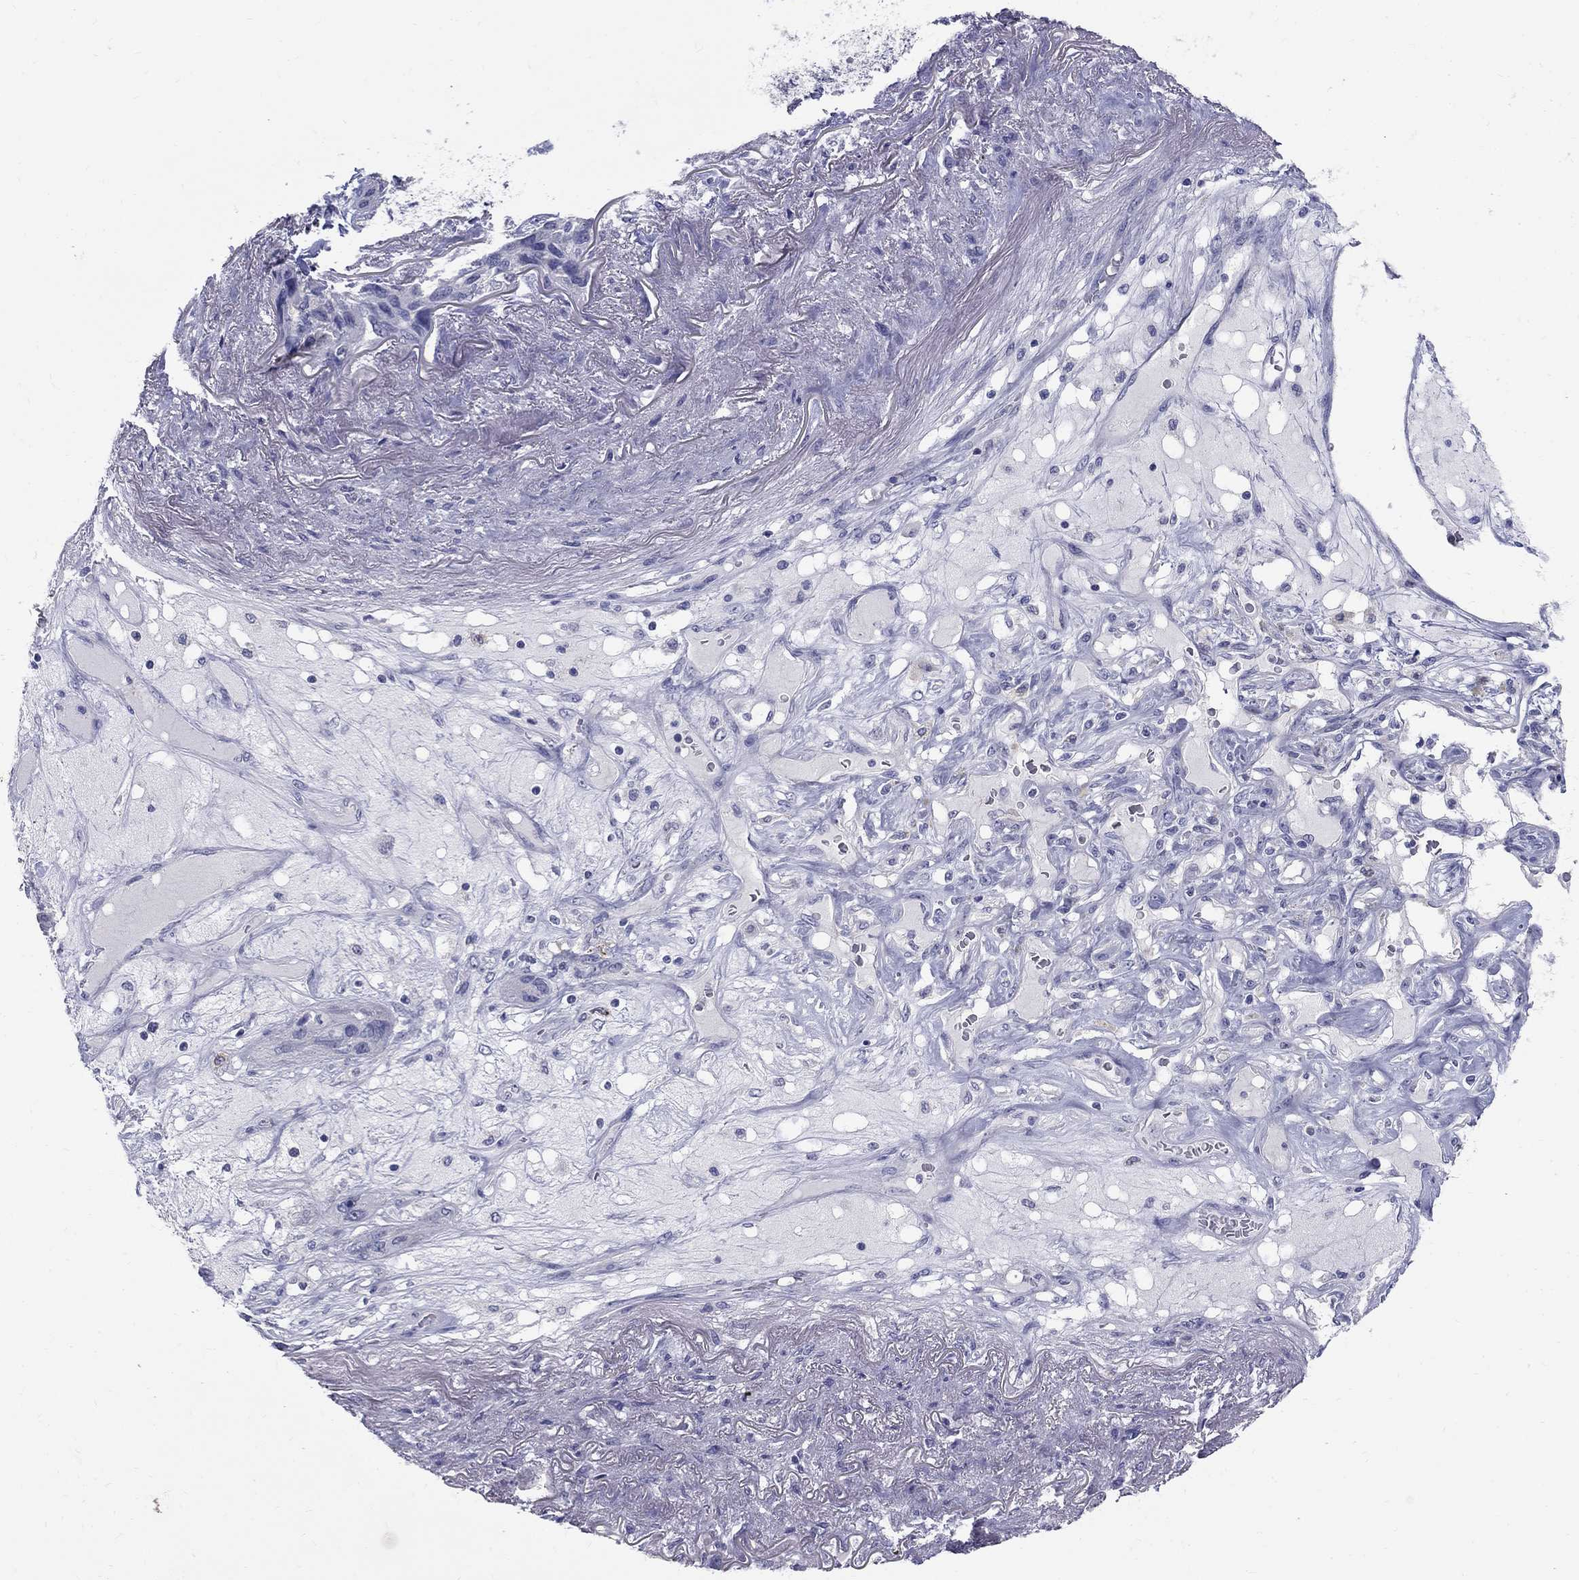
{"staining": {"intensity": "negative", "quantity": "none", "location": "none"}, "tissue": "lung cancer", "cell_type": "Tumor cells", "image_type": "cancer", "snomed": [{"axis": "morphology", "description": "Squamous cell carcinoma, NOS"}, {"axis": "topography", "description": "Lung"}], "caption": "Immunohistochemistry histopathology image of neoplastic tissue: human squamous cell carcinoma (lung) stained with DAB reveals no significant protein expression in tumor cells.", "gene": "TP53TG5", "patient": {"sex": "female", "age": 70}}